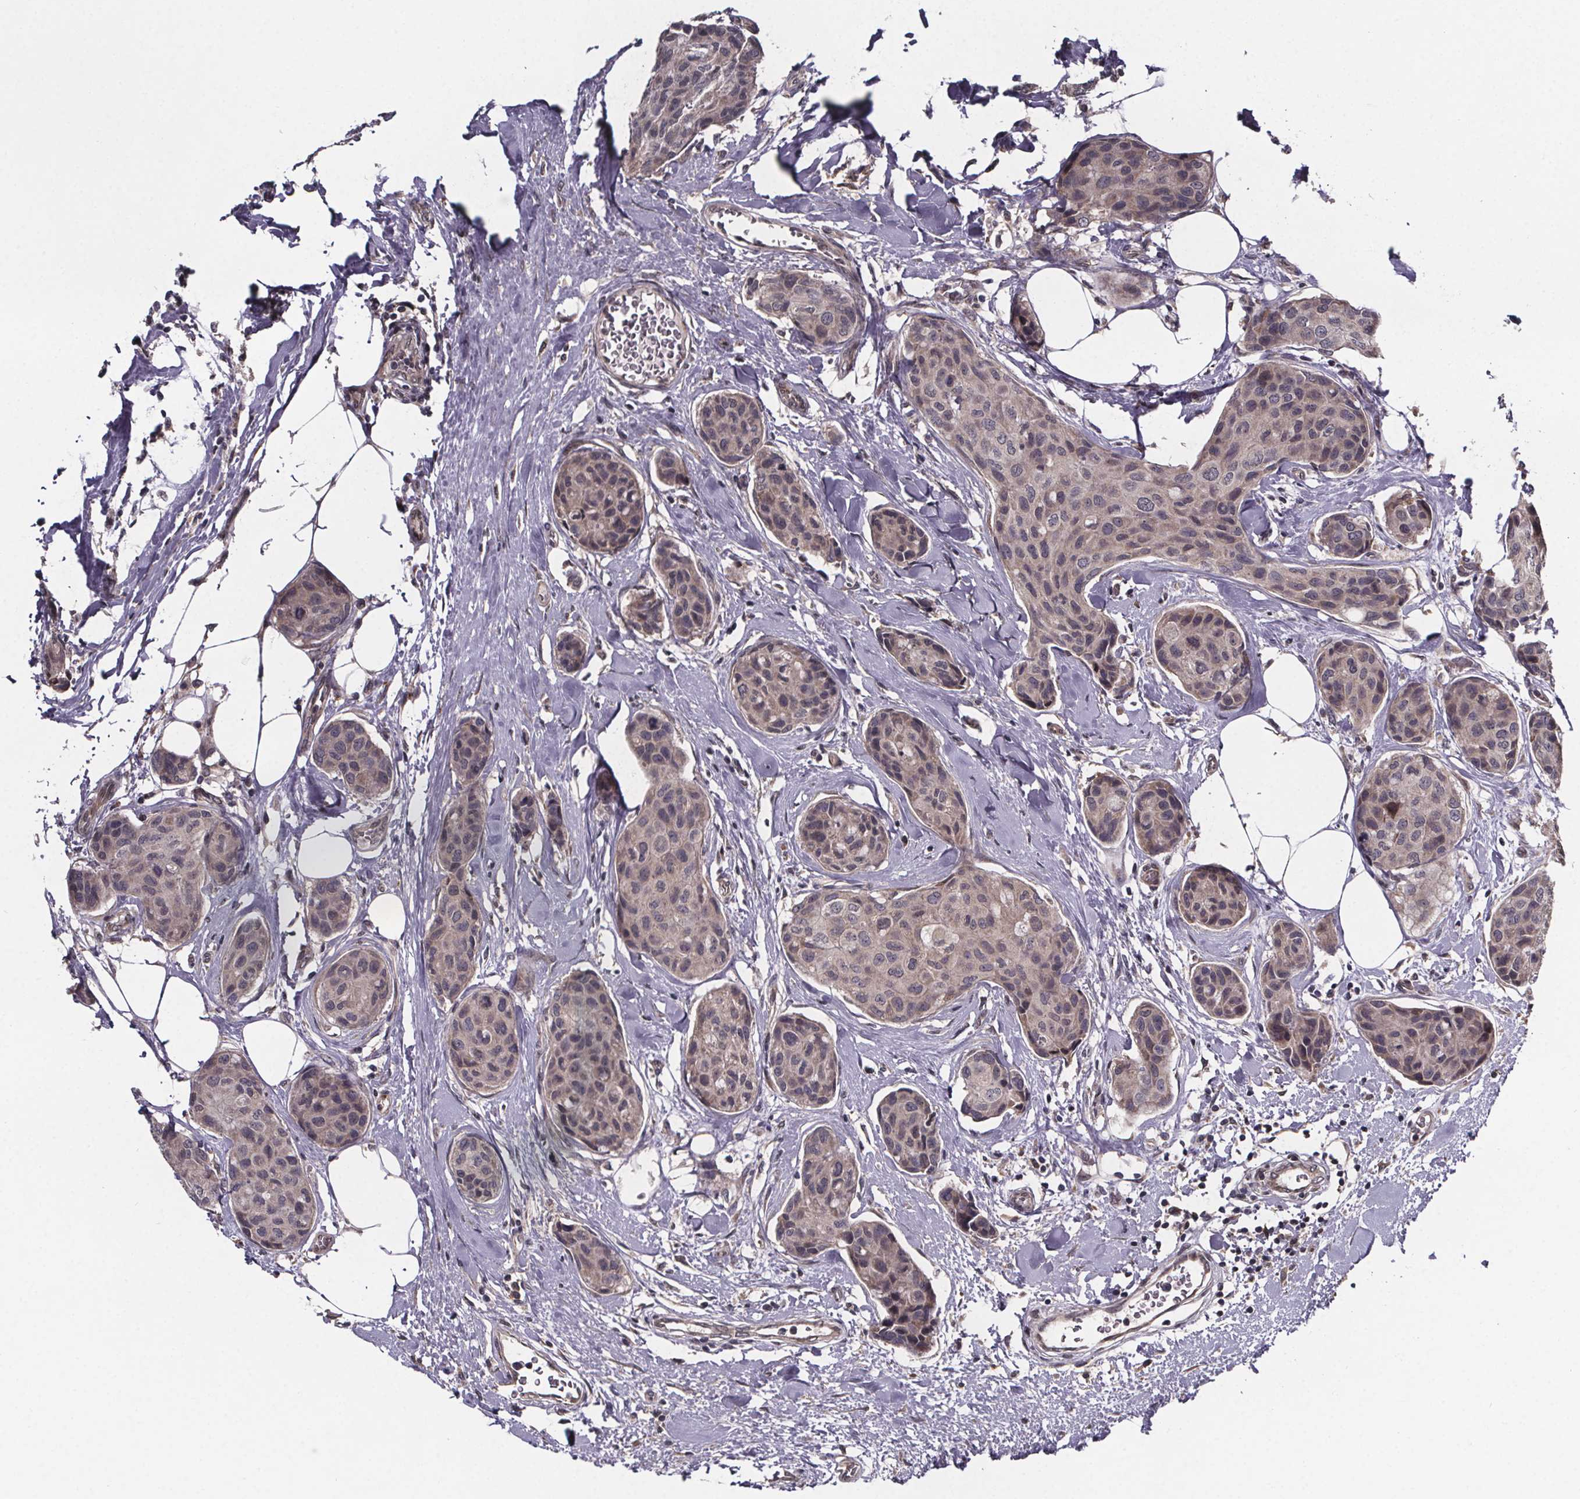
{"staining": {"intensity": "weak", "quantity": ">75%", "location": "cytoplasmic/membranous"}, "tissue": "breast cancer", "cell_type": "Tumor cells", "image_type": "cancer", "snomed": [{"axis": "morphology", "description": "Duct carcinoma"}, {"axis": "topography", "description": "Breast"}], "caption": "The immunohistochemical stain labels weak cytoplasmic/membranous positivity in tumor cells of breast cancer tissue. (IHC, brightfield microscopy, high magnification).", "gene": "SAT1", "patient": {"sex": "female", "age": 80}}